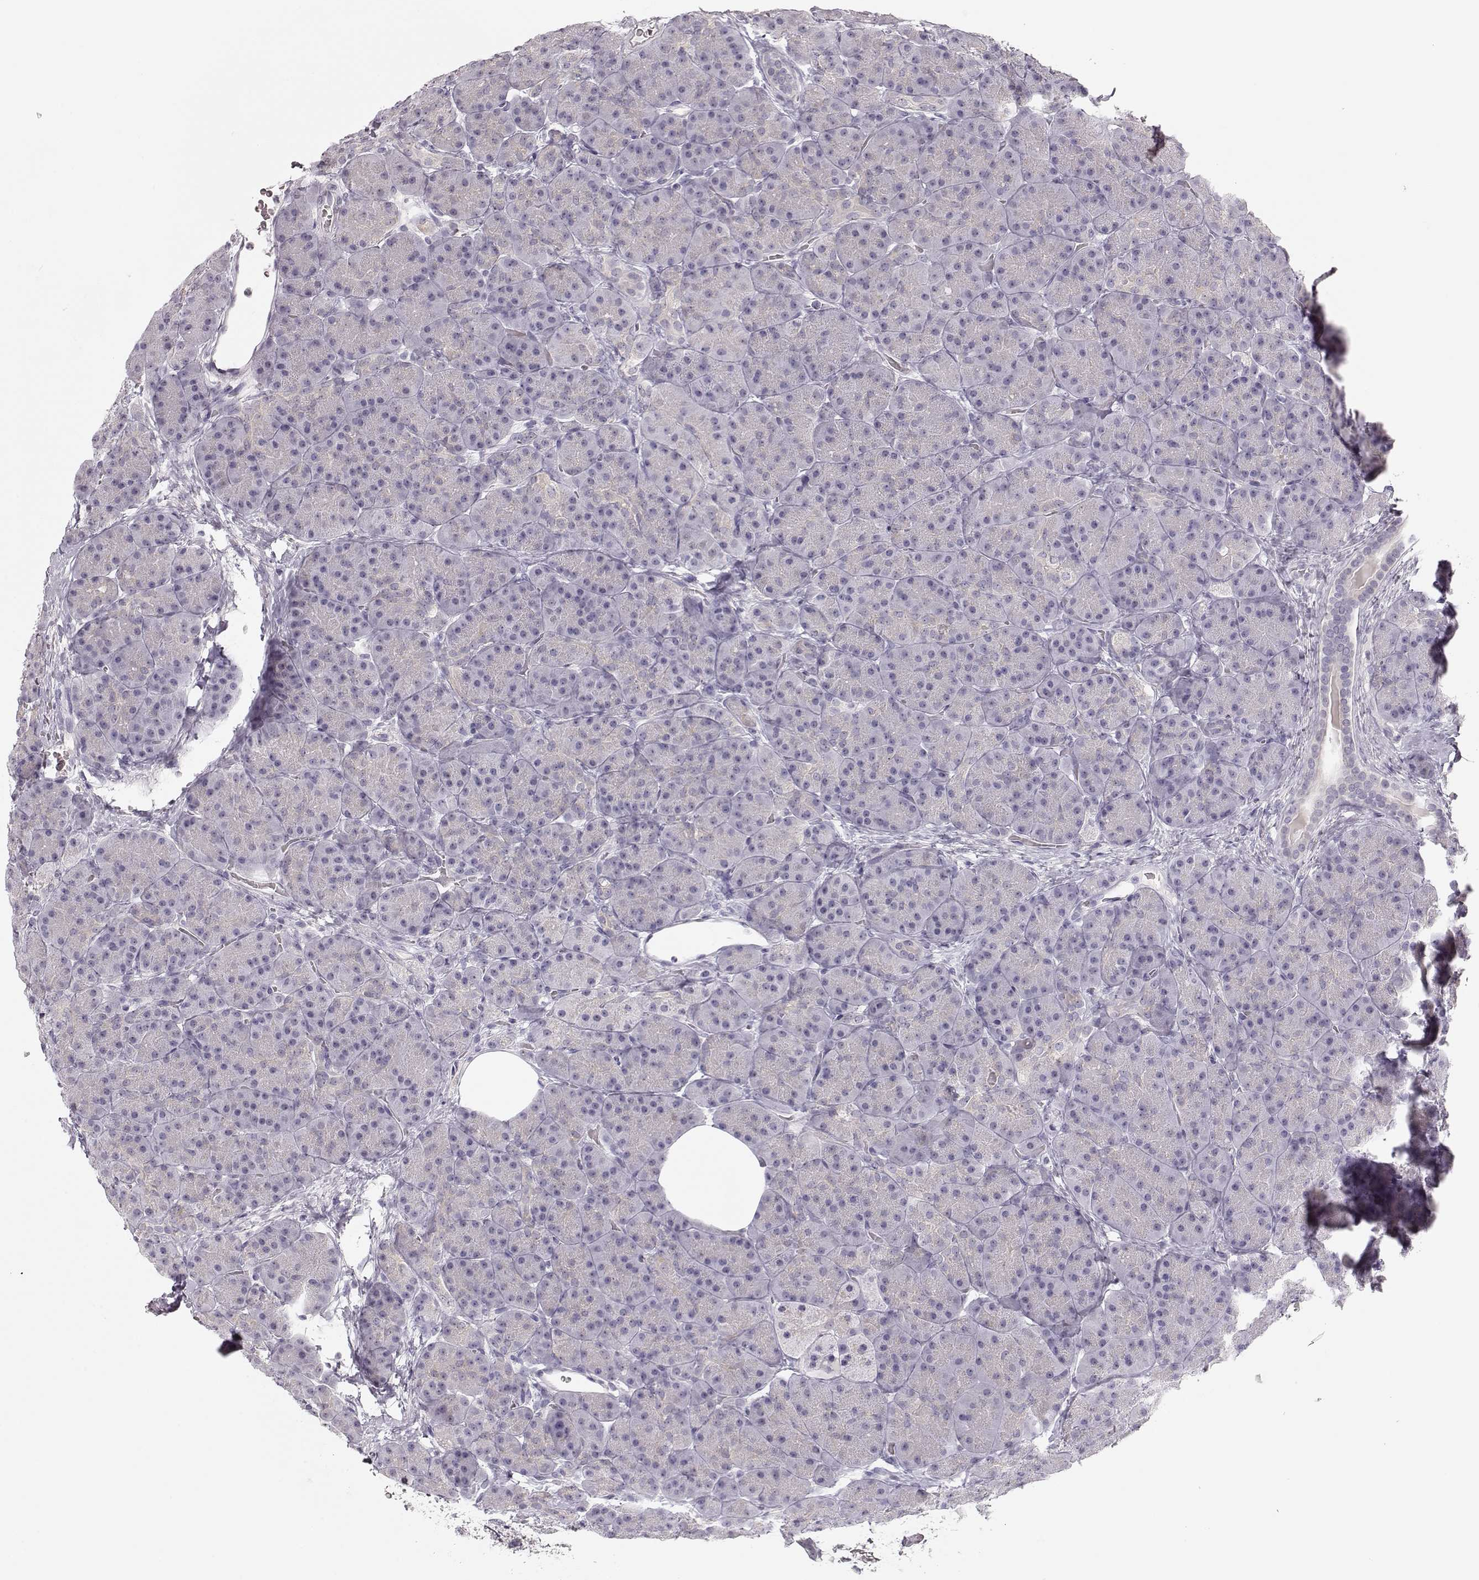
{"staining": {"intensity": "negative", "quantity": "none", "location": "none"}, "tissue": "pancreas", "cell_type": "Exocrine glandular cells", "image_type": "normal", "snomed": [{"axis": "morphology", "description": "Normal tissue, NOS"}, {"axis": "topography", "description": "Pancreas"}], "caption": "Immunohistochemical staining of normal human pancreas shows no significant expression in exocrine glandular cells. (Immunohistochemistry (ihc), brightfield microscopy, high magnification).", "gene": "FAM205A", "patient": {"sex": "male", "age": 57}}